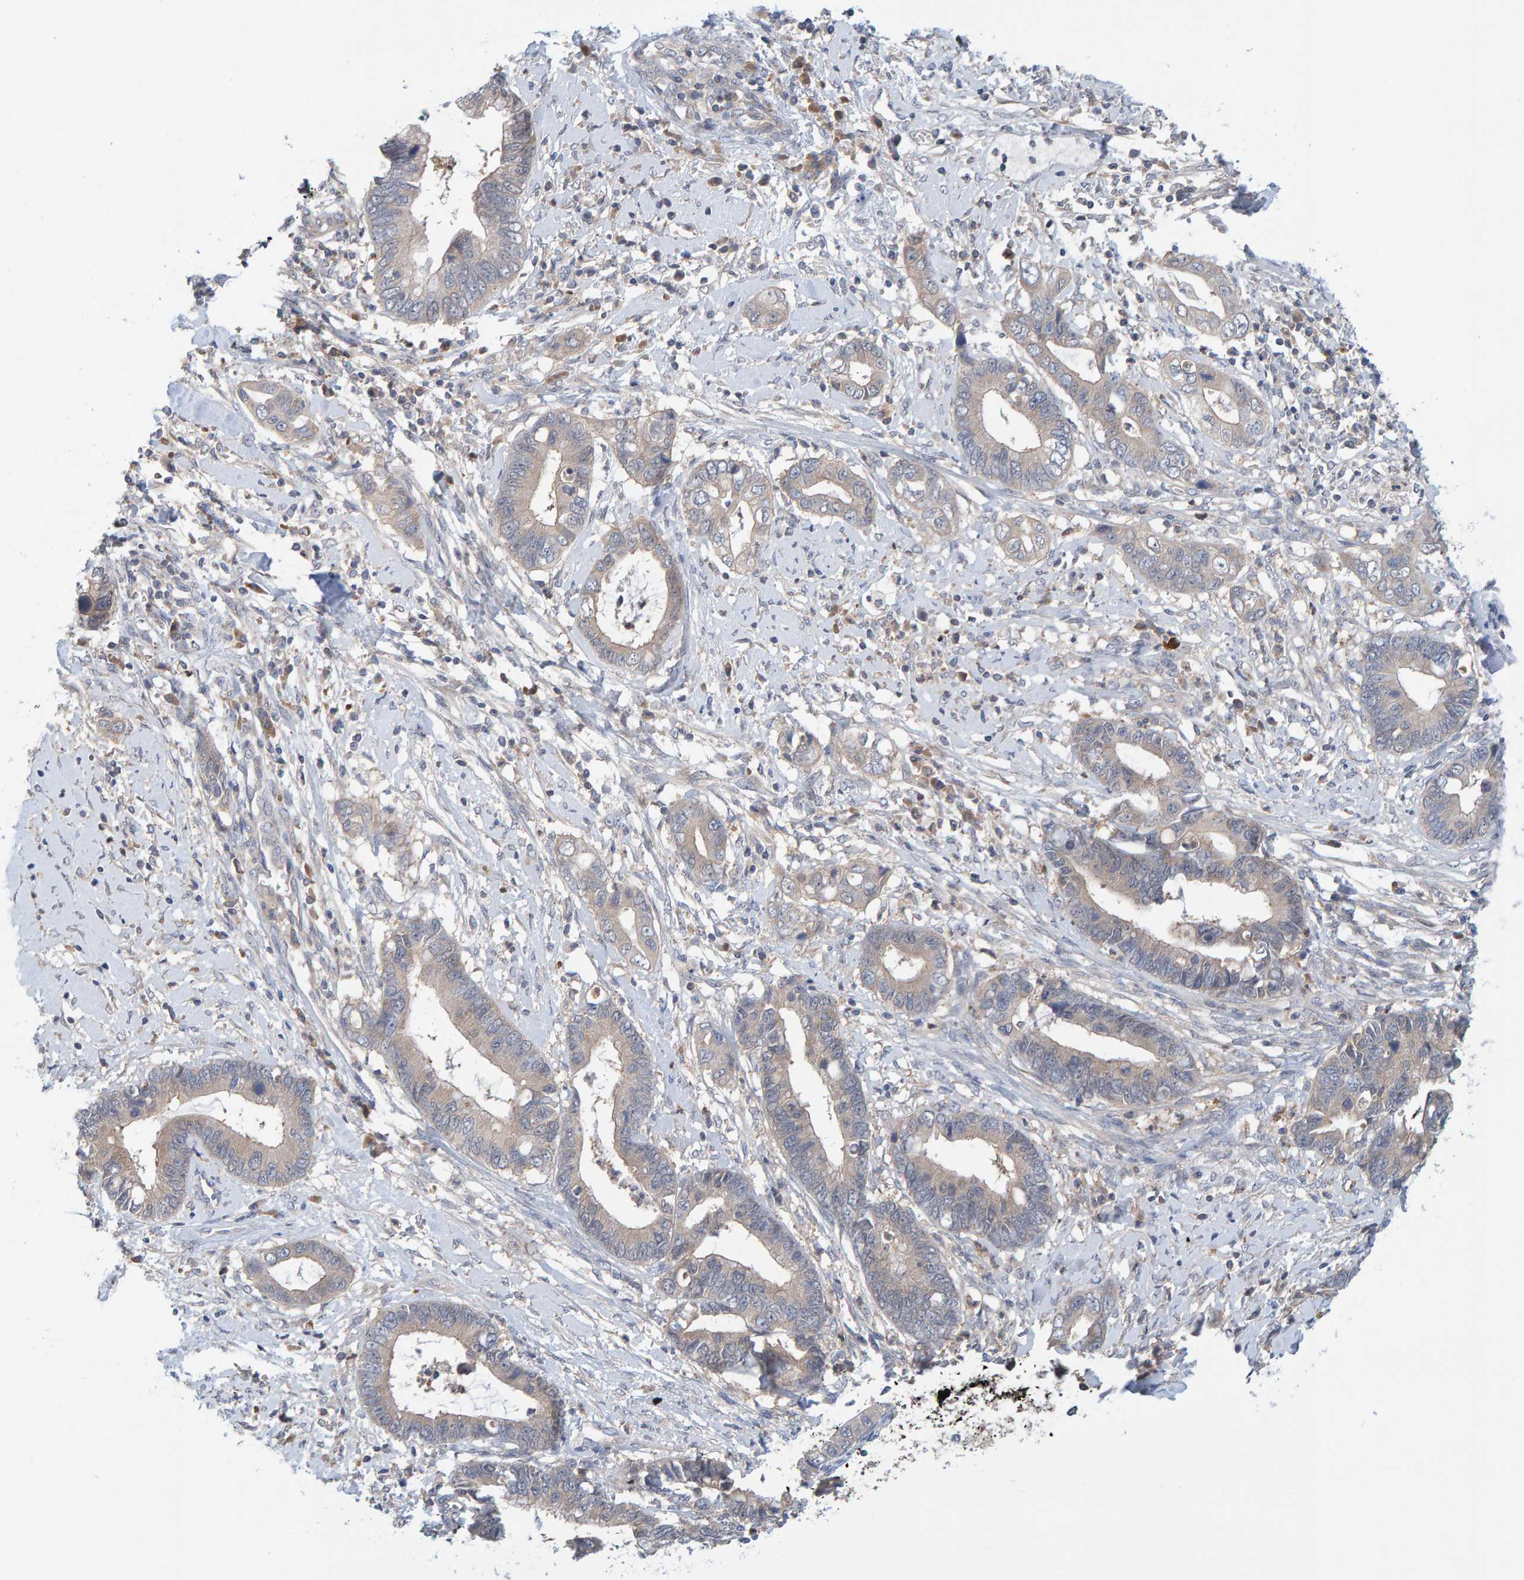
{"staining": {"intensity": "weak", "quantity": "<25%", "location": "cytoplasmic/membranous"}, "tissue": "cervical cancer", "cell_type": "Tumor cells", "image_type": "cancer", "snomed": [{"axis": "morphology", "description": "Adenocarcinoma, NOS"}, {"axis": "topography", "description": "Cervix"}], "caption": "Human cervical adenocarcinoma stained for a protein using IHC demonstrates no staining in tumor cells.", "gene": "TATDN1", "patient": {"sex": "female", "age": 44}}